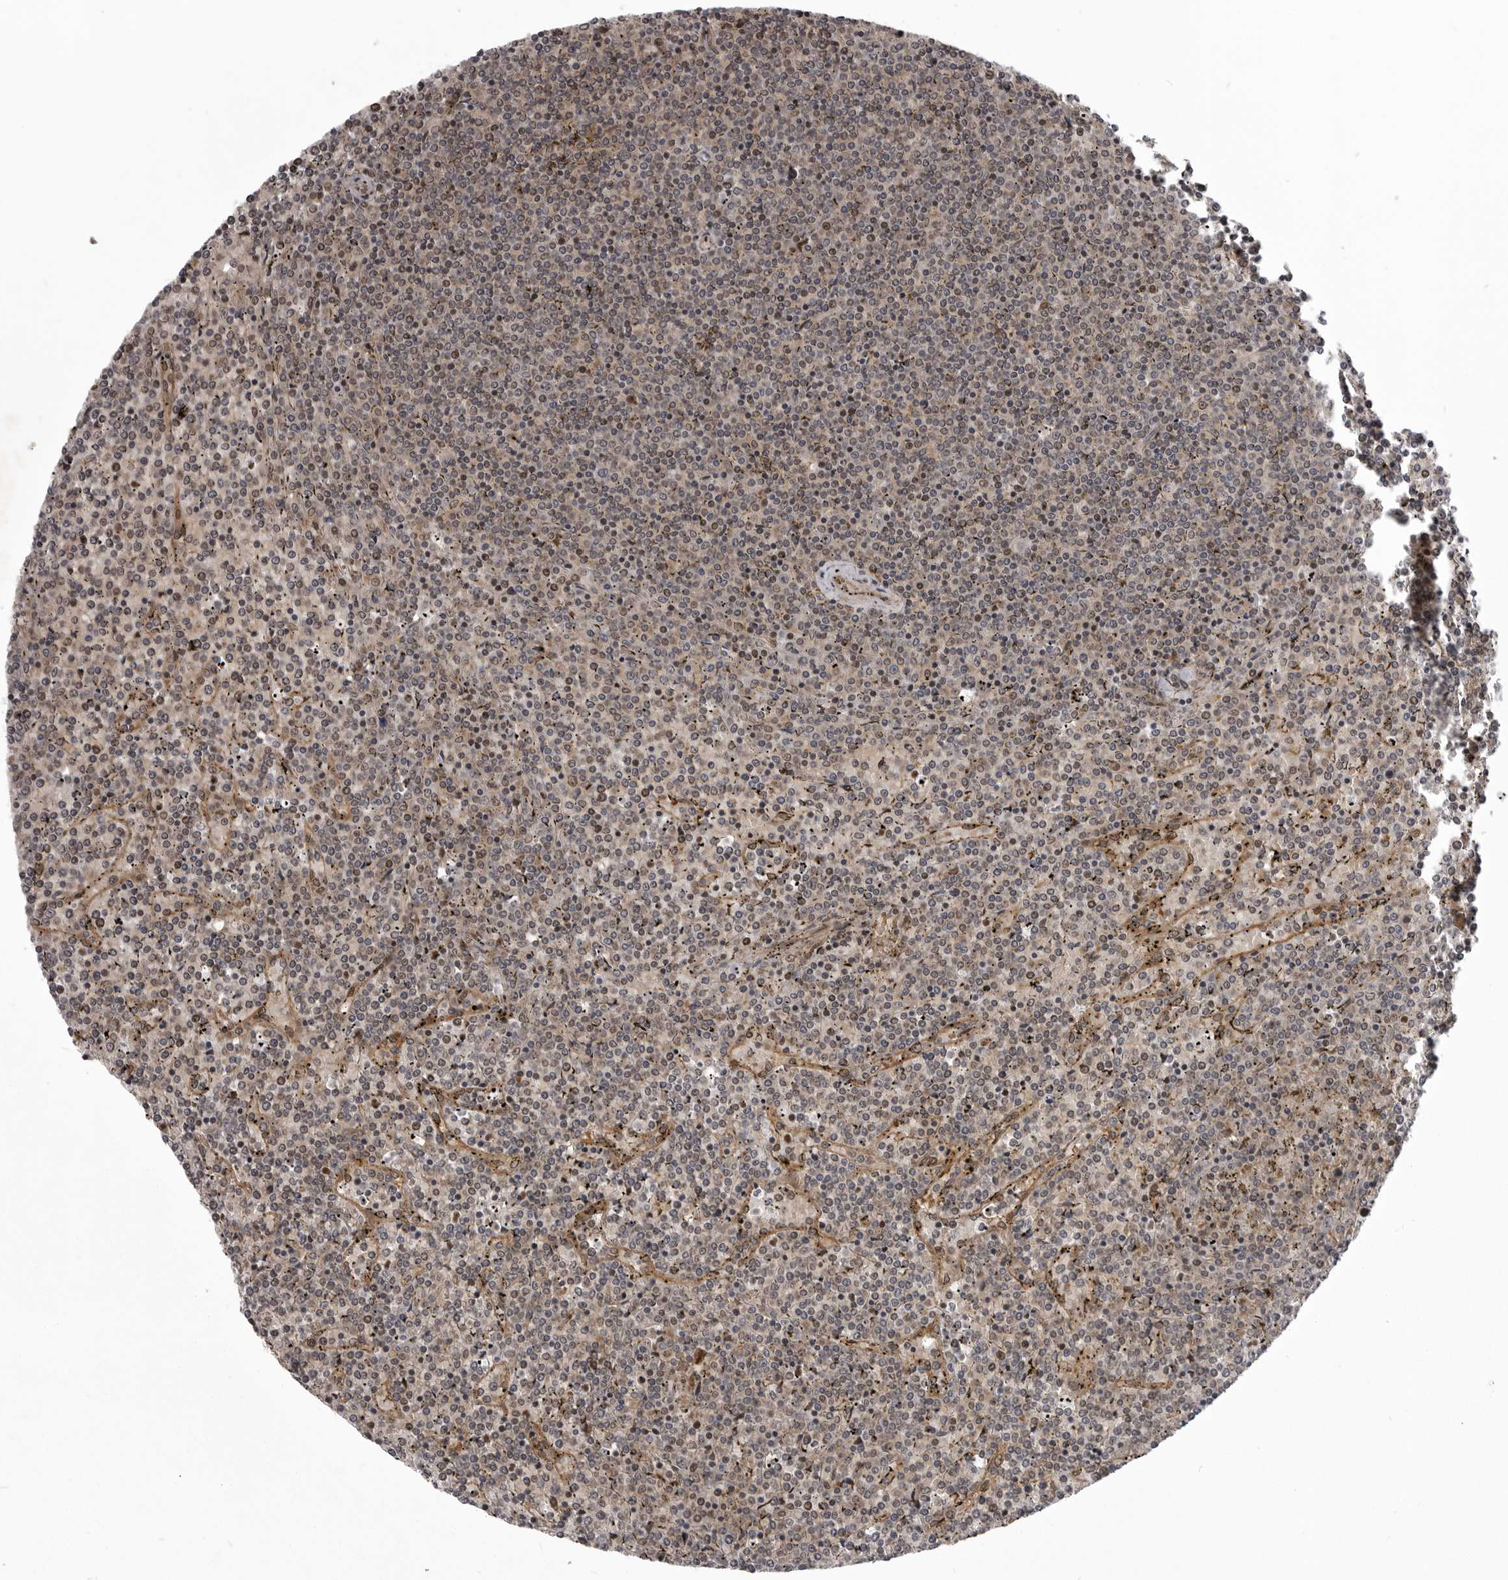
{"staining": {"intensity": "negative", "quantity": "none", "location": "none"}, "tissue": "lymphoma", "cell_type": "Tumor cells", "image_type": "cancer", "snomed": [{"axis": "morphology", "description": "Malignant lymphoma, non-Hodgkin's type, Low grade"}, {"axis": "topography", "description": "Spleen"}], "caption": "DAB (3,3'-diaminobenzidine) immunohistochemical staining of low-grade malignant lymphoma, non-Hodgkin's type reveals no significant positivity in tumor cells.", "gene": "SNX16", "patient": {"sex": "female", "age": 19}}